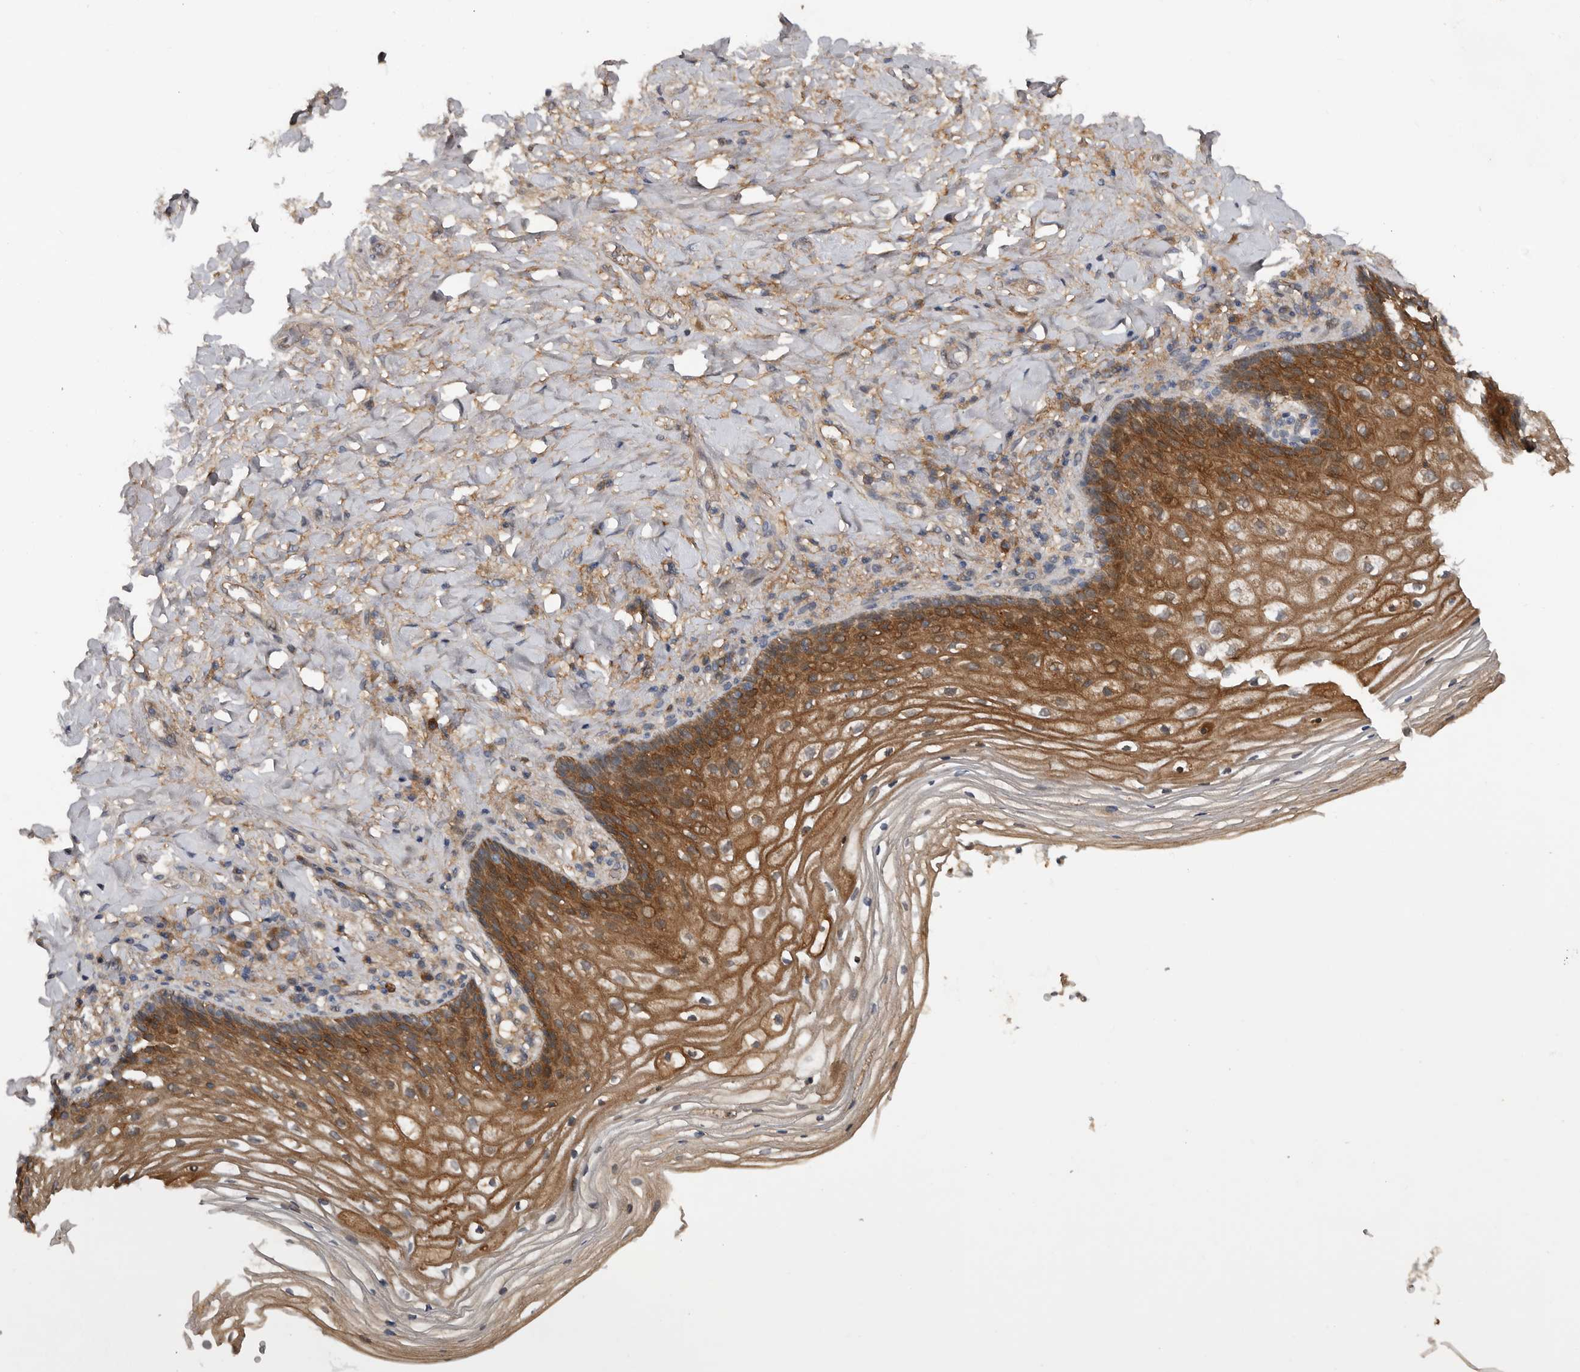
{"staining": {"intensity": "strong", "quantity": "25%-75%", "location": "cytoplasmic/membranous"}, "tissue": "vagina", "cell_type": "Squamous epithelial cells", "image_type": "normal", "snomed": [{"axis": "morphology", "description": "Normal tissue, NOS"}, {"axis": "topography", "description": "Vagina"}], "caption": "Protein expression by immunohistochemistry demonstrates strong cytoplasmic/membranous expression in approximately 25%-75% of squamous epithelial cells in normal vagina. (brown staining indicates protein expression, while blue staining denotes nuclei).", "gene": "DNAJB4", "patient": {"sex": "female", "age": 60}}